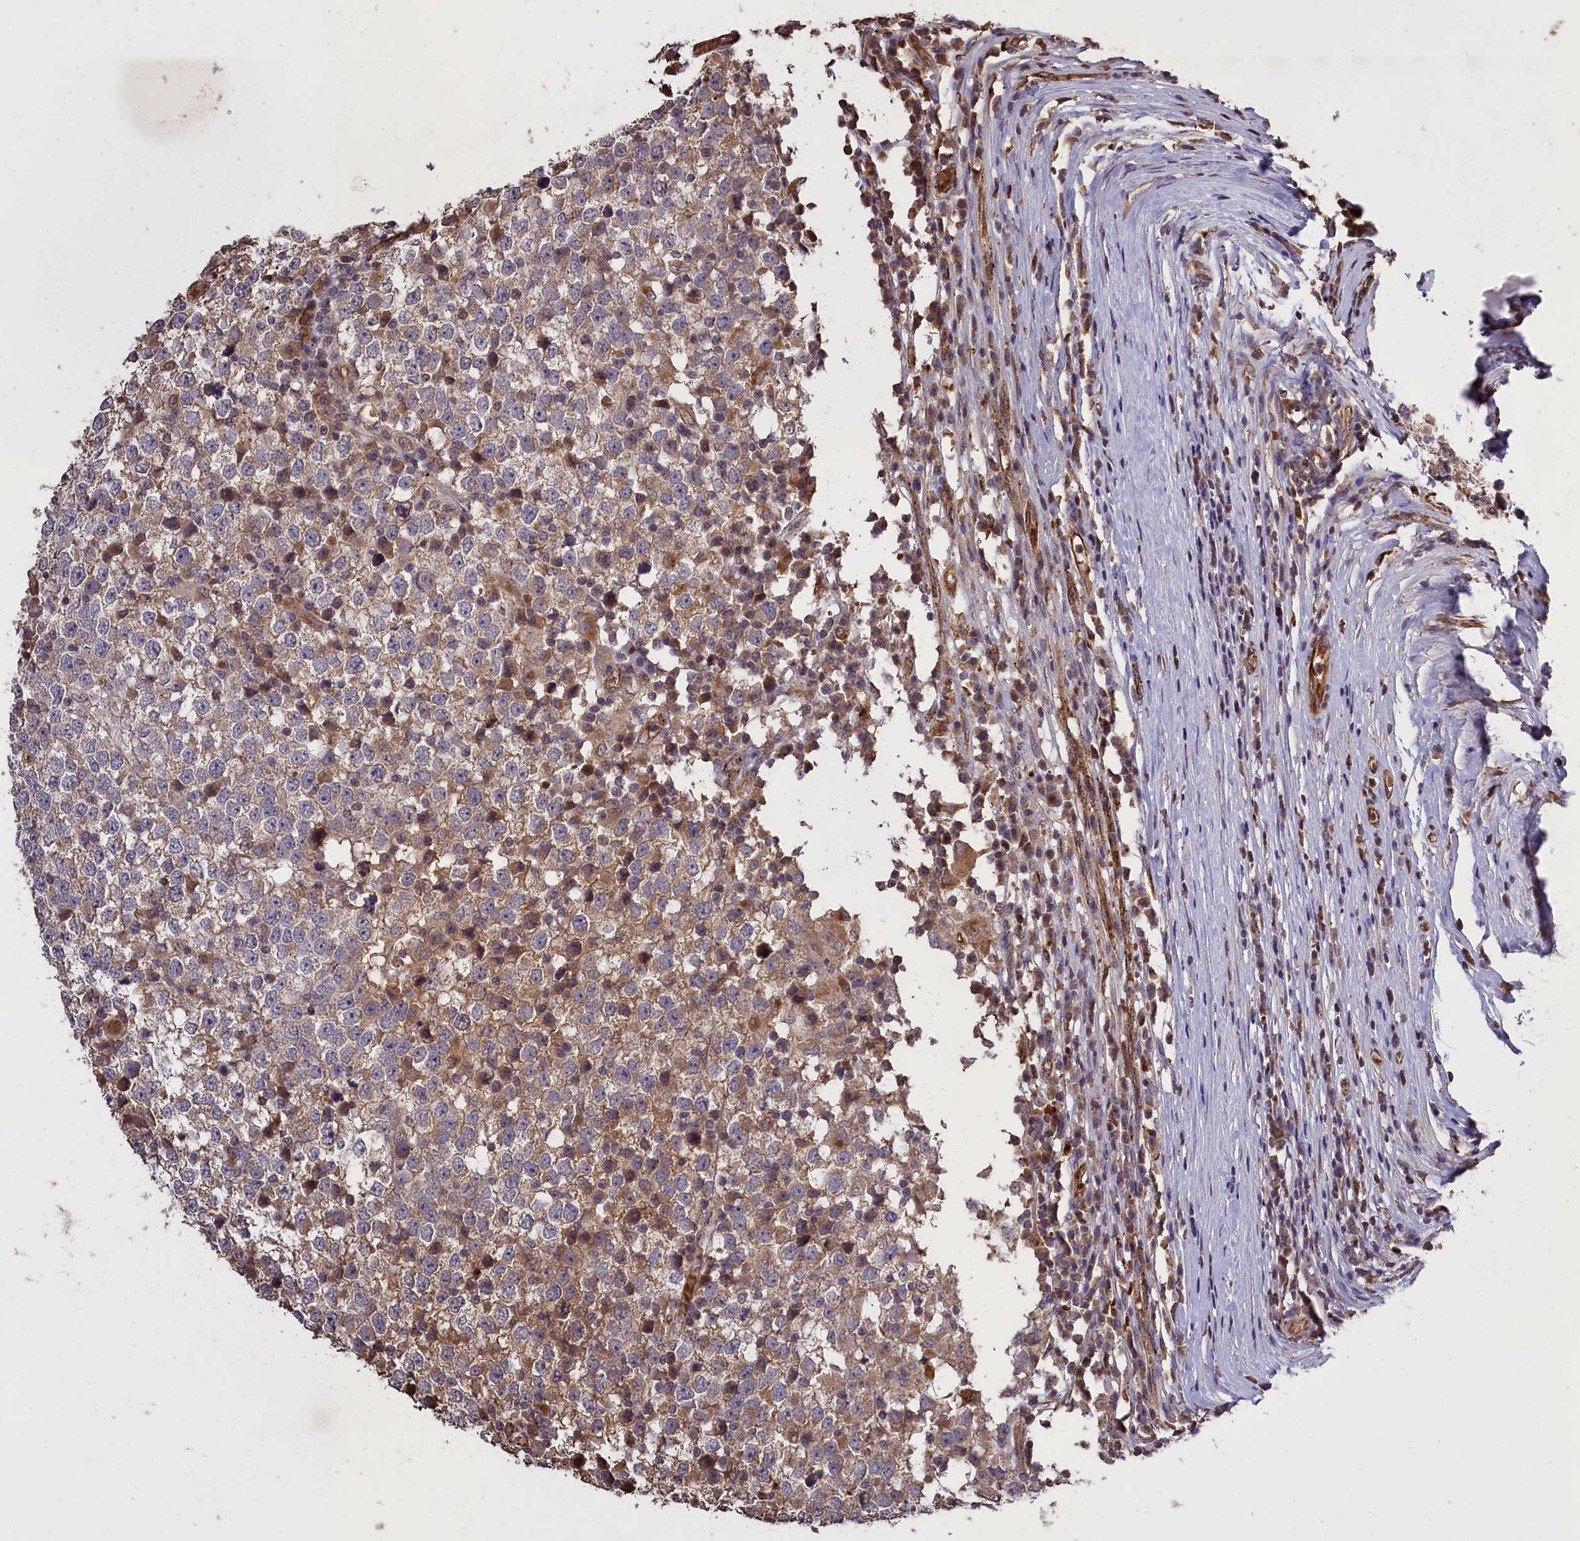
{"staining": {"intensity": "weak", "quantity": "25%-75%", "location": "cytoplasmic/membranous"}, "tissue": "testis cancer", "cell_type": "Tumor cells", "image_type": "cancer", "snomed": [{"axis": "morphology", "description": "Seminoma, NOS"}, {"axis": "topography", "description": "Testis"}], "caption": "Brown immunohistochemical staining in human testis cancer (seminoma) displays weak cytoplasmic/membranous staining in about 25%-75% of tumor cells.", "gene": "CLRN2", "patient": {"sex": "male", "age": 65}}